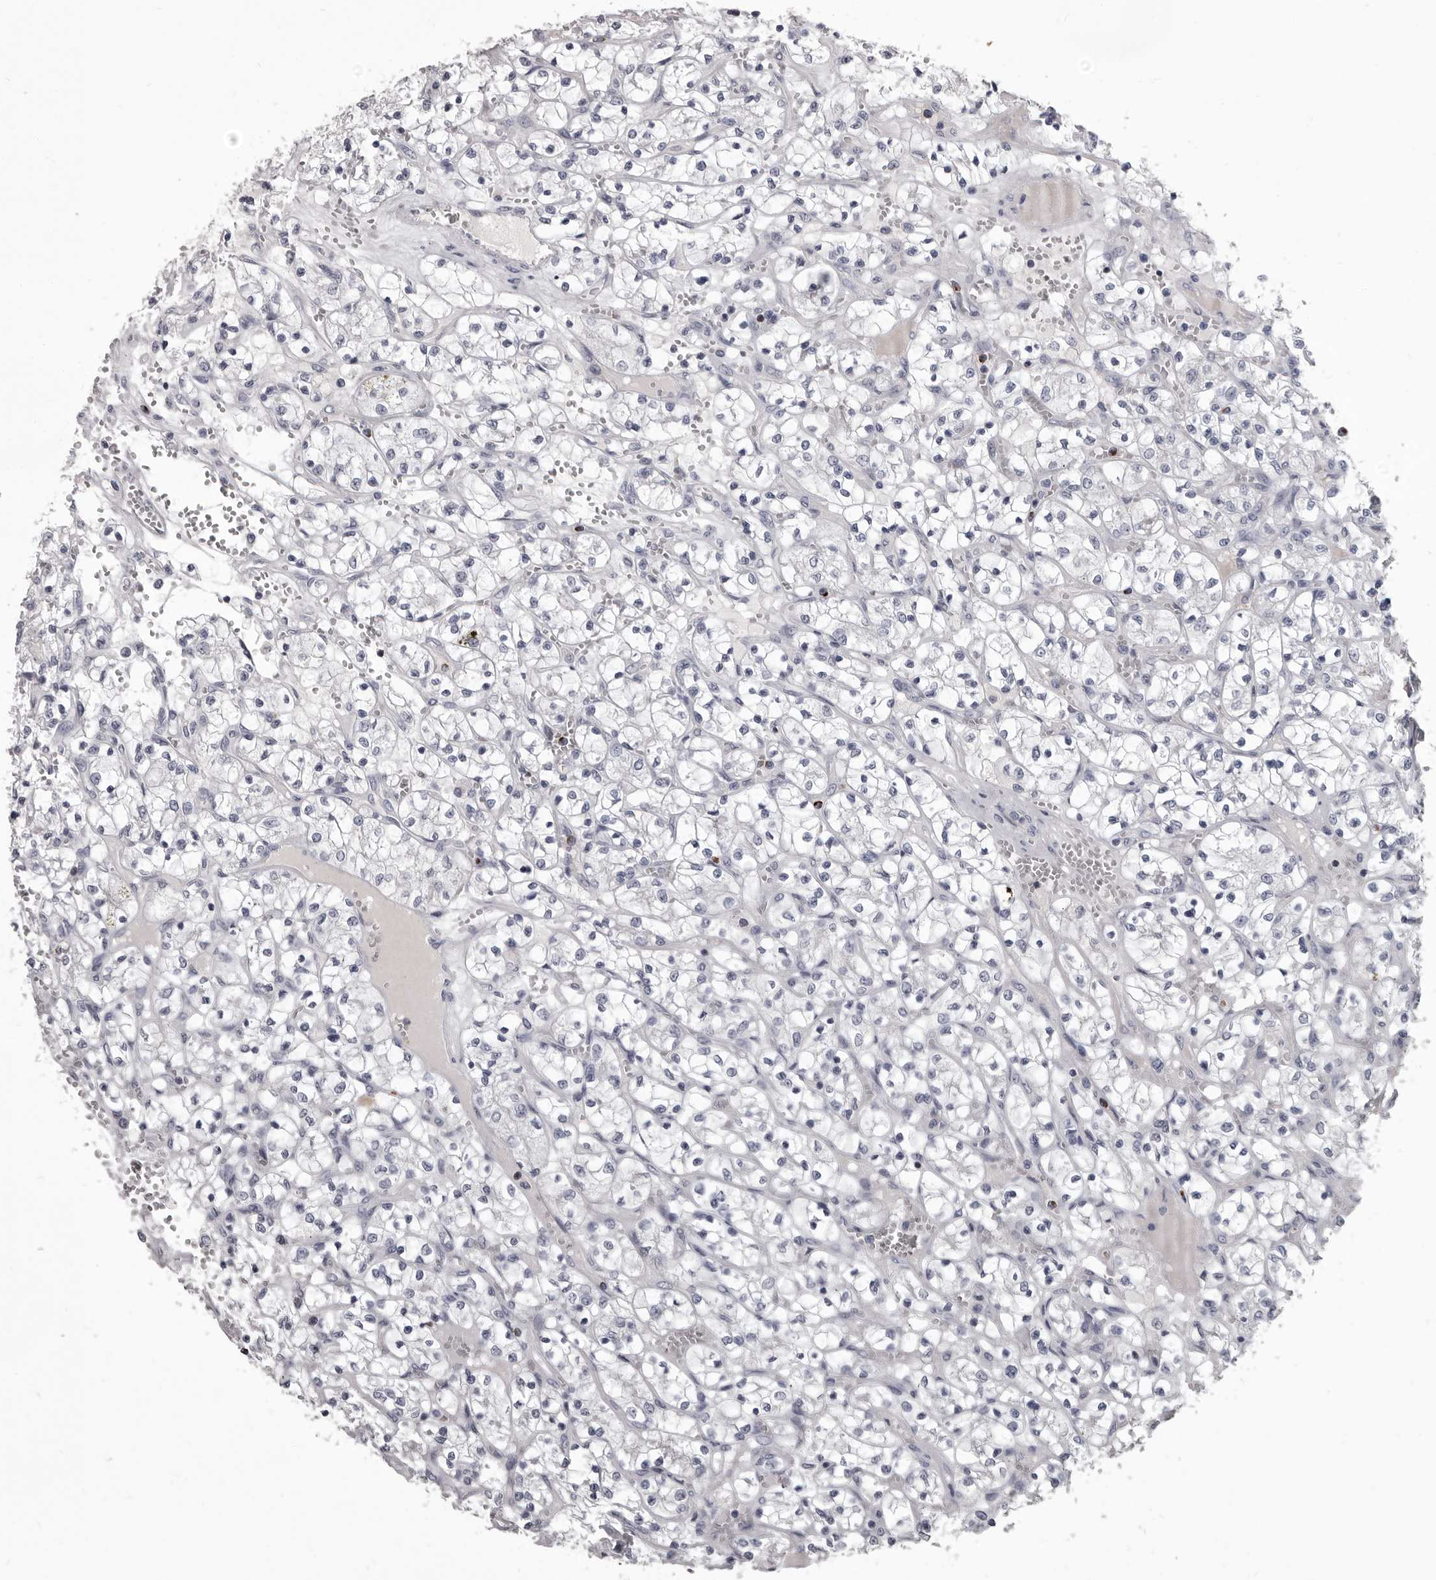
{"staining": {"intensity": "negative", "quantity": "none", "location": "none"}, "tissue": "renal cancer", "cell_type": "Tumor cells", "image_type": "cancer", "snomed": [{"axis": "morphology", "description": "Adenocarcinoma, NOS"}, {"axis": "topography", "description": "Kidney"}], "caption": "High power microscopy image of an immunohistochemistry image of renal cancer (adenocarcinoma), revealing no significant positivity in tumor cells.", "gene": "GZMH", "patient": {"sex": "female", "age": 69}}